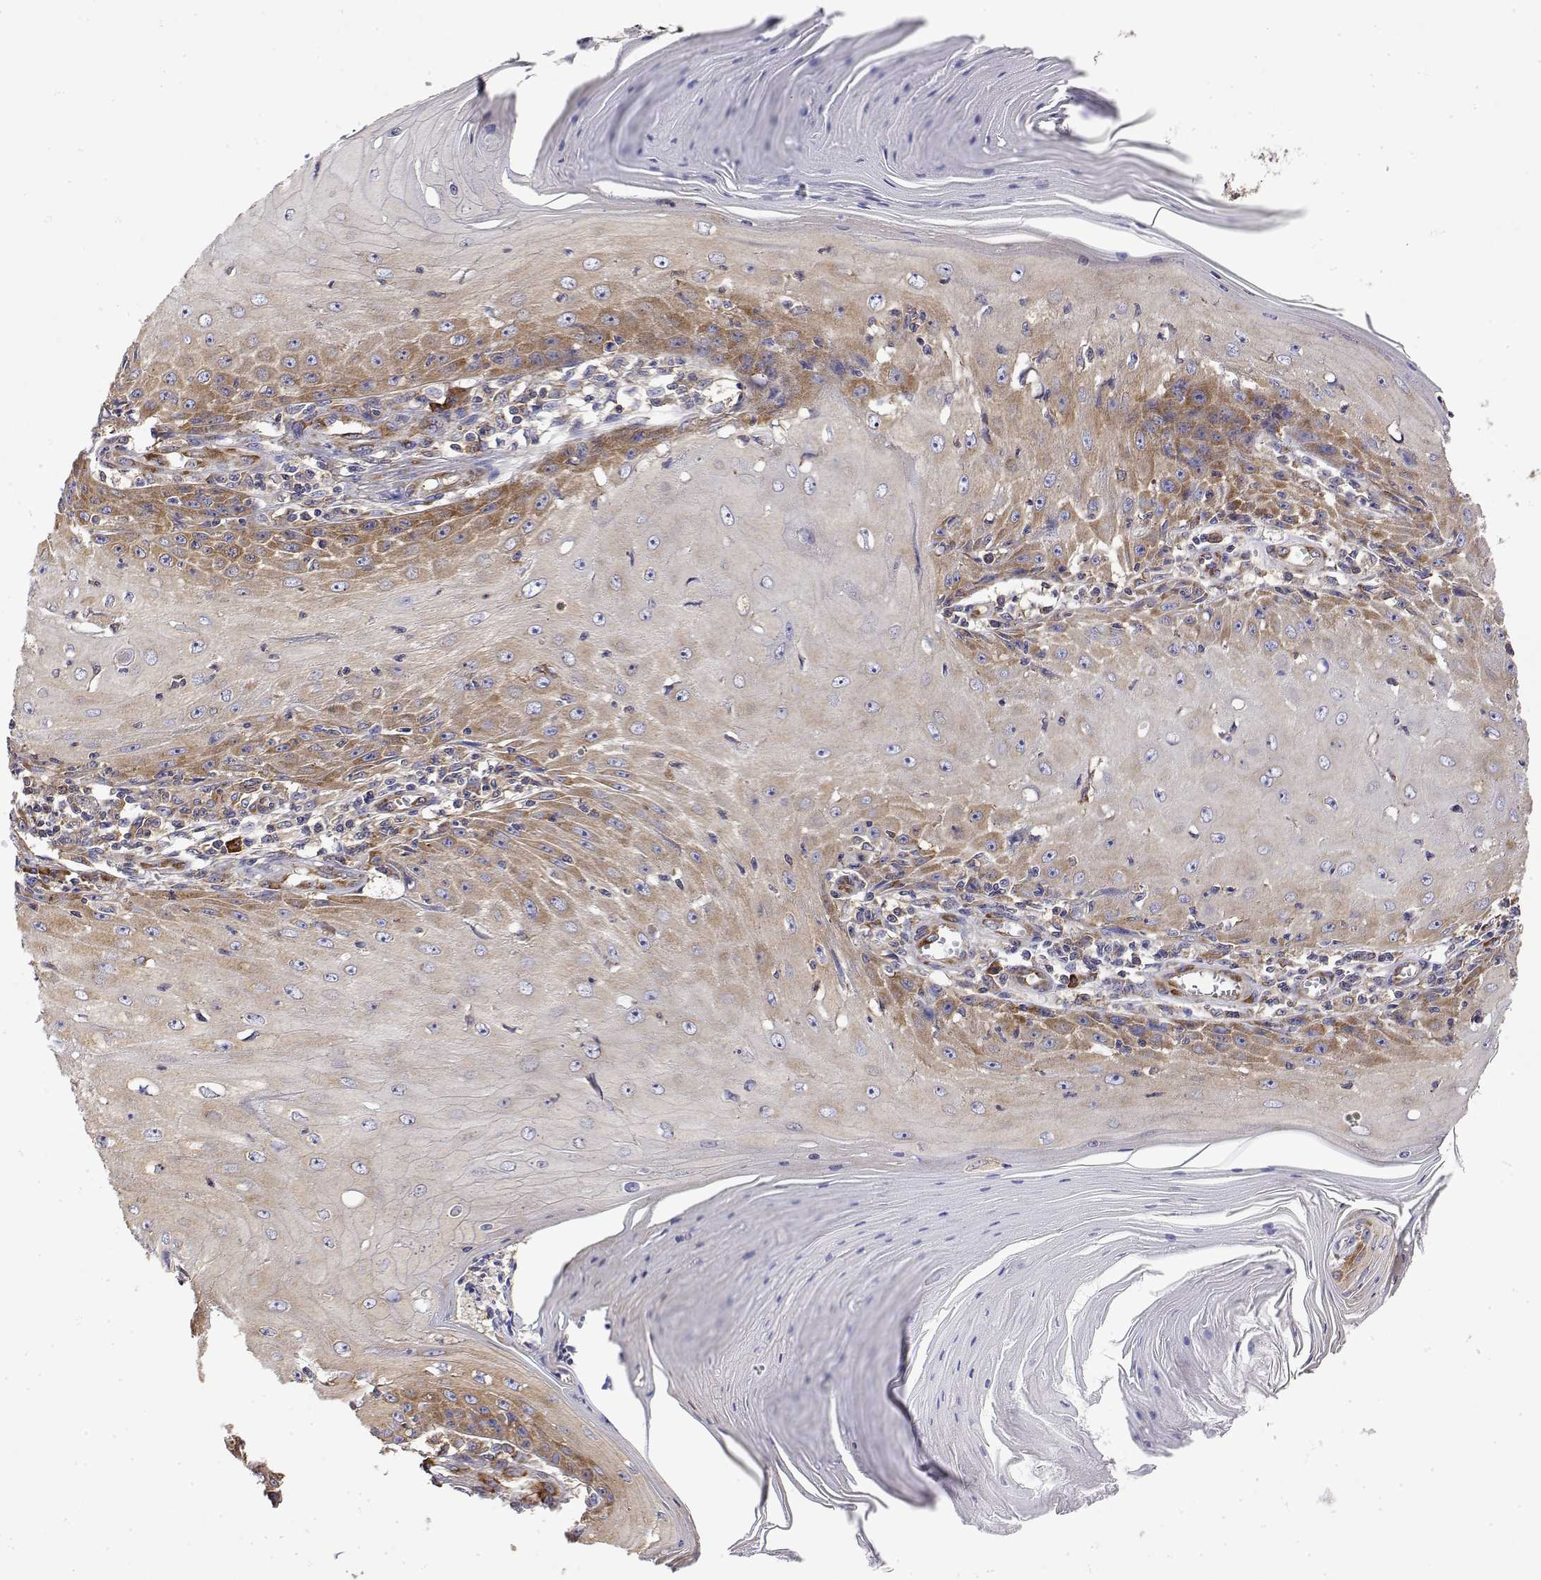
{"staining": {"intensity": "moderate", "quantity": "25%-75%", "location": "cytoplasmic/membranous"}, "tissue": "skin cancer", "cell_type": "Tumor cells", "image_type": "cancer", "snomed": [{"axis": "morphology", "description": "Squamous cell carcinoma, NOS"}, {"axis": "topography", "description": "Skin"}], "caption": "Immunohistochemical staining of squamous cell carcinoma (skin) demonstrates medium levels of moderate cytoplasmic/membranous protein expression in approximately 25%-75% of tumor cells.", "gene": "EEF1G", "patient": {"sex": "female", "age": 73}}